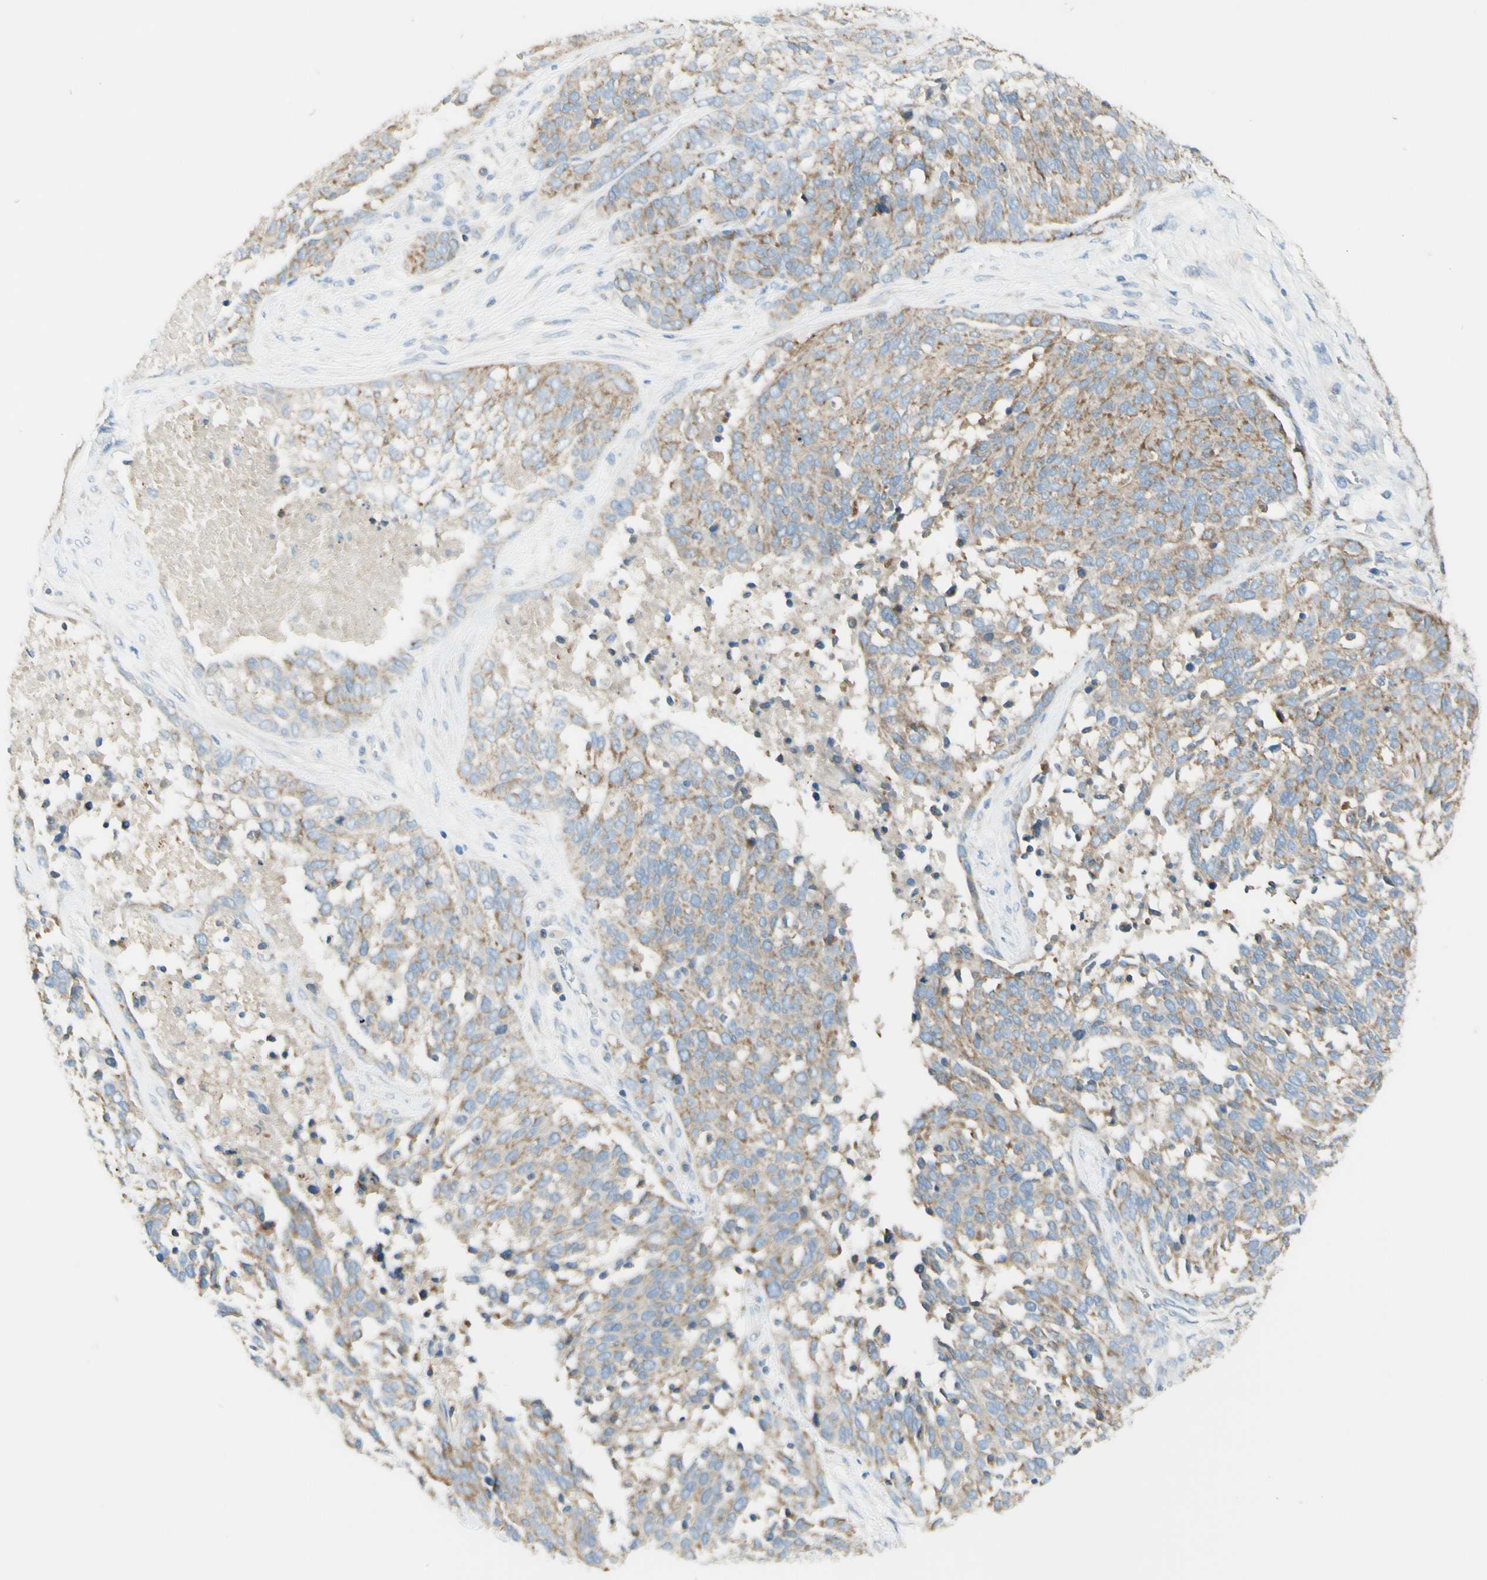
{"staining": {"intensity": "weak", "quantity": ">75%", "location": "cytoplasmic/membranous"}, "tissue": "ovarian cancer", "cell_type": "Tumor cells", "image_type": "cancer", "snomed": [{"axis": "morphology", "description": "Cystadenocarcinoma, serous, NOS"}, {"axis": "topography", "description": "Ovary"}], "caption": "High-power microscopy captured an immunohistochemistry (IHC) micrograph of ovarian cancer (serous cystadenocarcinoma), revealing weak cytoplasmic/membranous positivity in approximately >75% of tumor cells. (Stains: DAB in brown, nuclei in blue, Microscopy: brightfield microscopy at high magnification).", "gene": "ARMC10", "patient": {"sex": "female", "age": 44}}